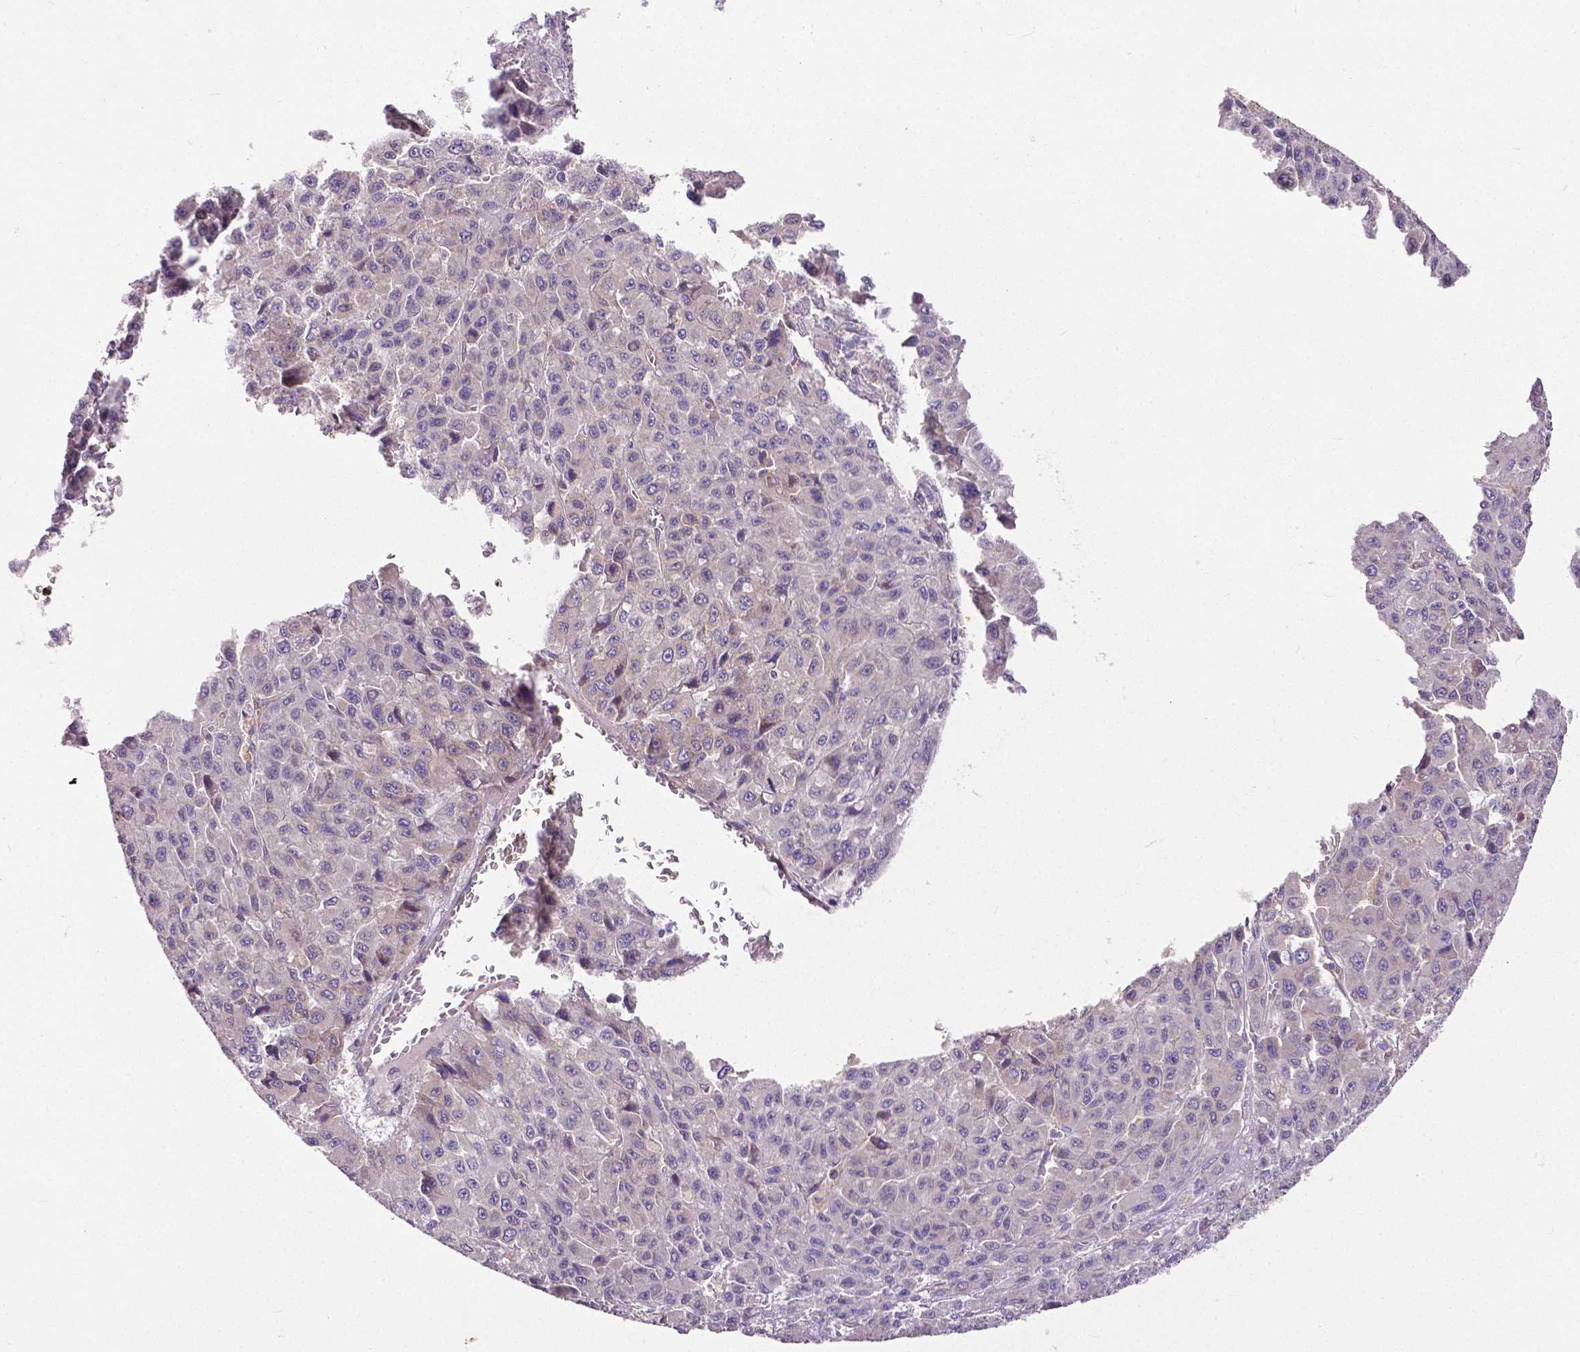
{"staining": {"intensity": "negative", "quantity": "none", "location": "none"}, "tissue": "liver cancer", "cell_type": "Tumor cells", "image_type": "cancer", "snomed": [{"axis": "morphology", "description": "Carcinoma, Hepatocellular, NOS"}, {"axis": "topography", "description": "Liver"}], "caption": "This is an IHC image of human hepatocellular carcinoma (liver). There is no expression in tumor cells.", "gene": "DICER1", "patient": {"sex": "male", "age": 70}}